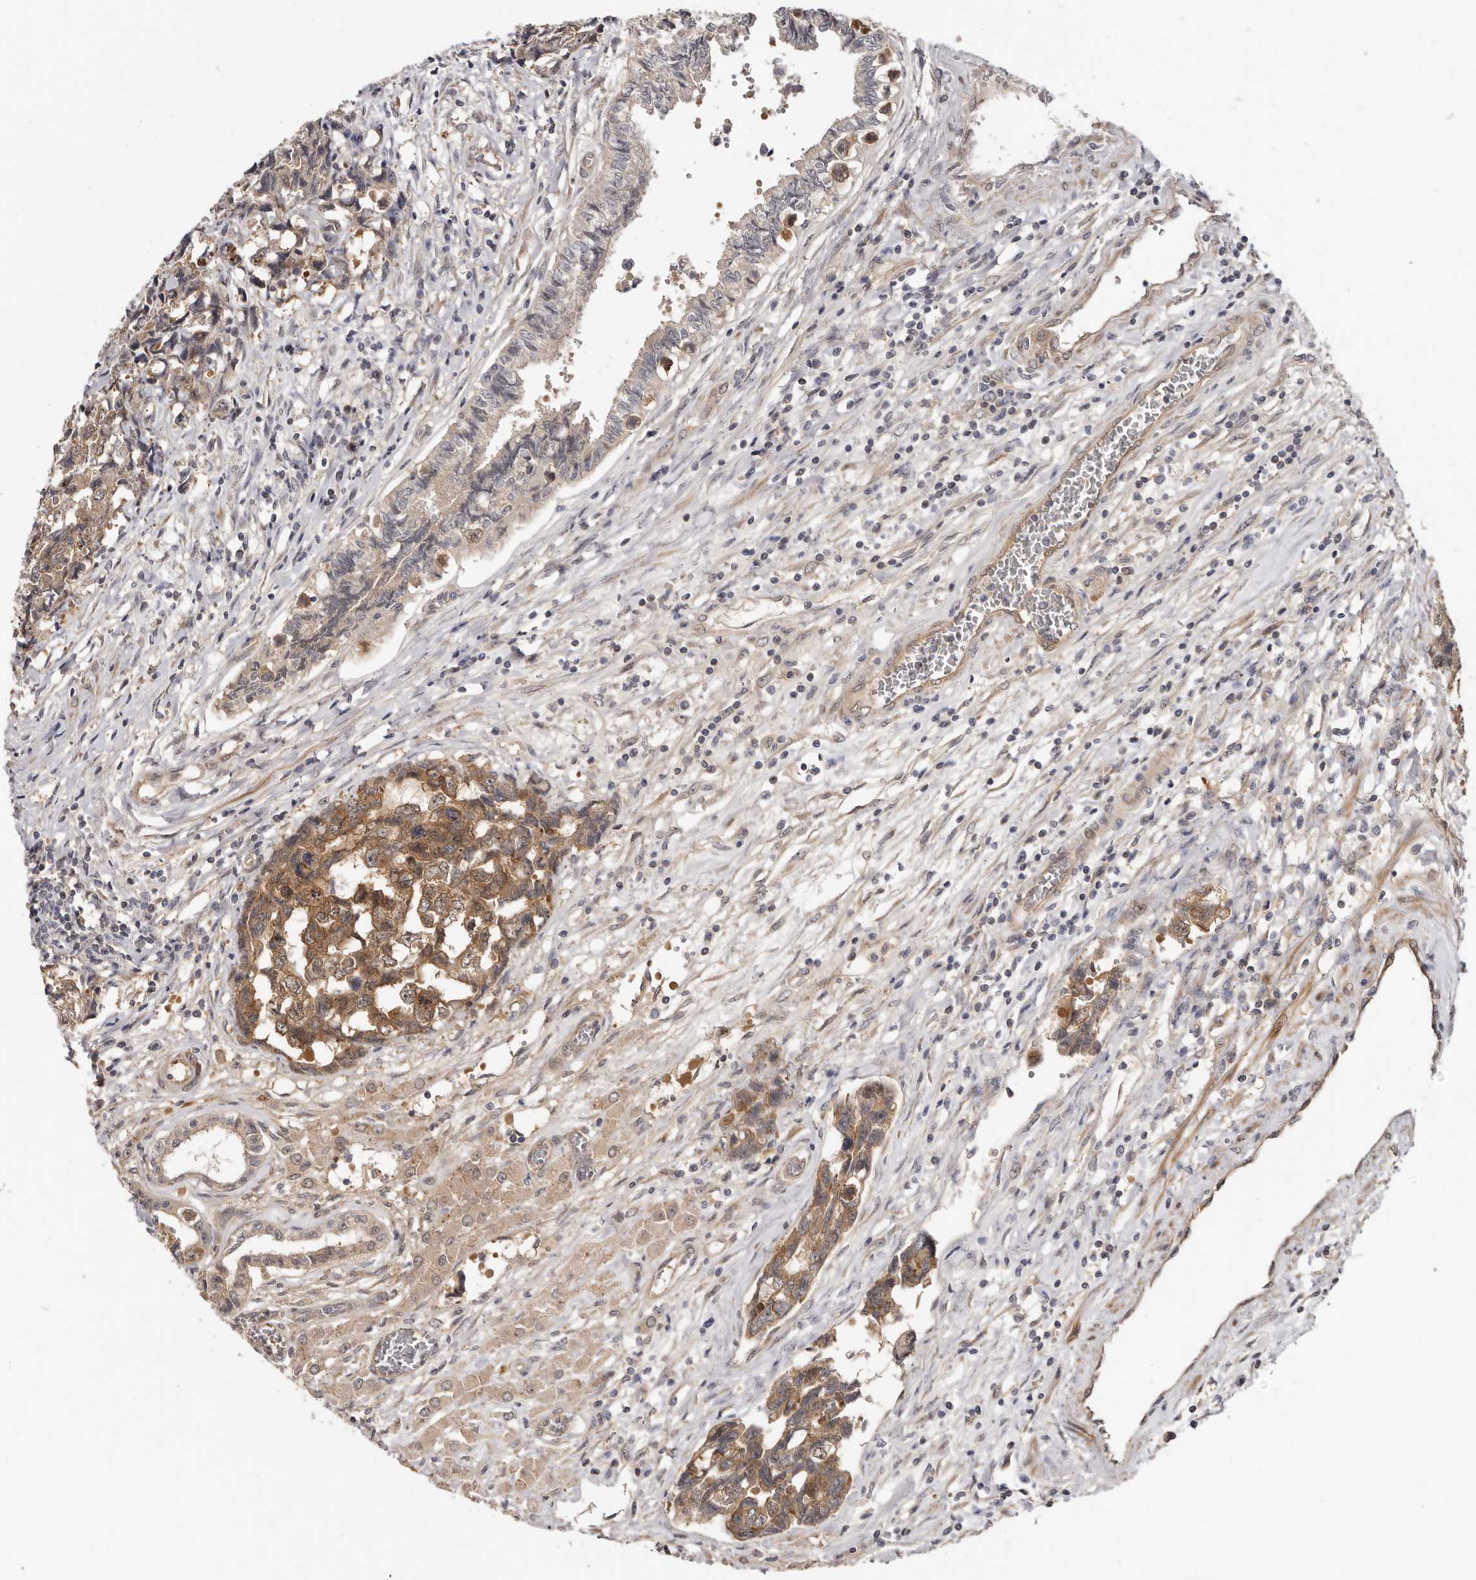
{"staining": {"intensity": "moderate", "quantity": ">75%", "location": "cytoplasmic/membranous"}, "tissue": "testis cancer", "cell_type": "Tumor cells", "image_type": "cancer", "snomed": [{"axis": "morphology", "description": "Carcinoma, Embryonal, NOS"}, {"axis": "topography", "description": "Testis"}], "caption": "Immunohistochemistry (IHC) (DAB) staining of testis cancer (embryonal carcinoma) demonstrates moderate cytoplasmic/membranous protein expression in approximately >75% of tumor cells.", "gene": "SBDS", "patient": {"sex": "male", "age": 31}}